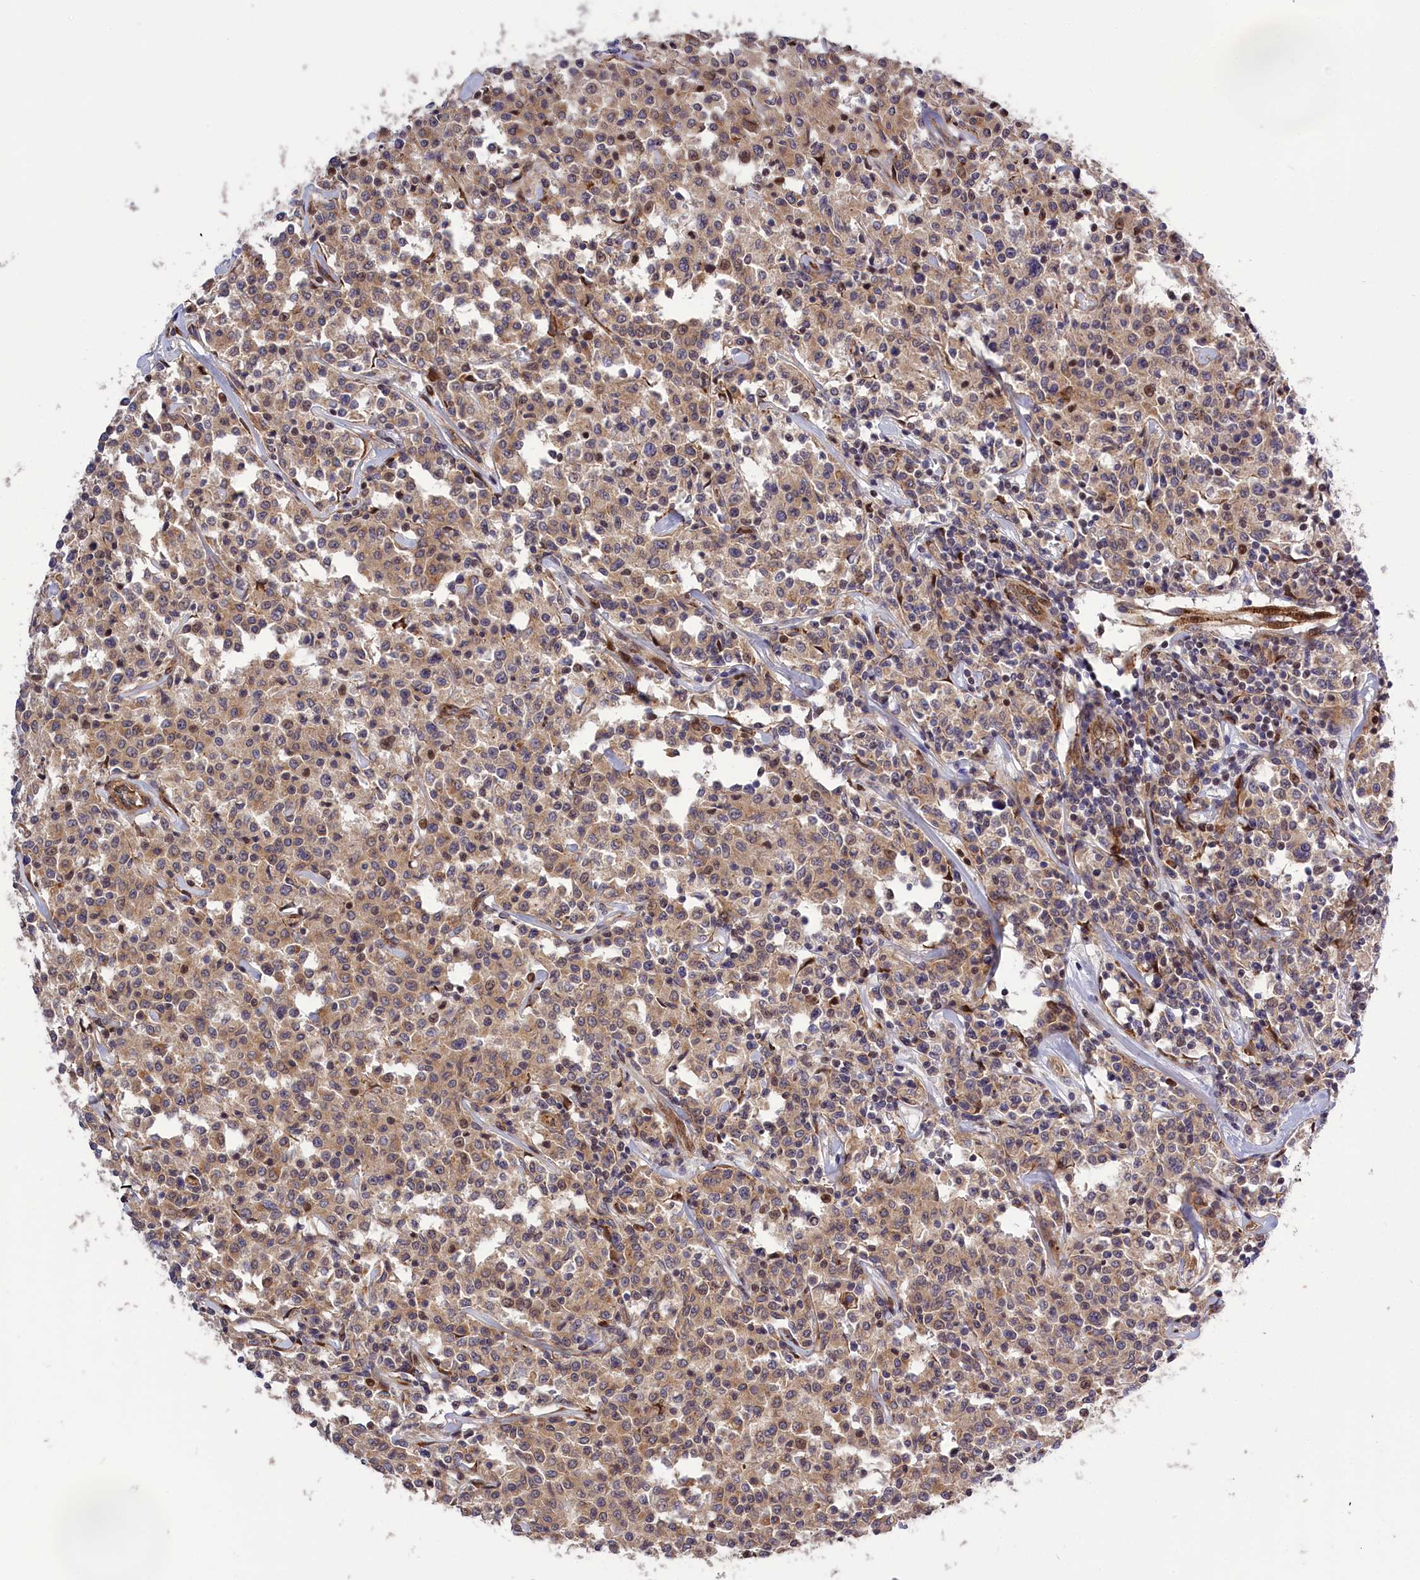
{"staining": {"intensity": "weak", "quantity": ">75%", "location": "cytoplasmic/membranous,nuclear"}, "tissue": "lymphoma", "cell_type": "Tumor cells", "image_type": "cancer", "snomed": [{"axis": "morphology", "description": "Malignant lymphoma, non-Hodgkin's type, Low grade"}, {"axis": "topography", "description": "Small intestine"}], "caption": "Immunohistochemistry (IHC) photomicrograph of low-grade malignant lymphoma, non-Hodgkin's type stained for a protein (brown), which reveals low levels of weak cytoplasmic/membranous and nuclear positivity in approximately >75% of tumor cells.", "gene": "DDX60L", "patient": {"sex": "female", "age": 59}}